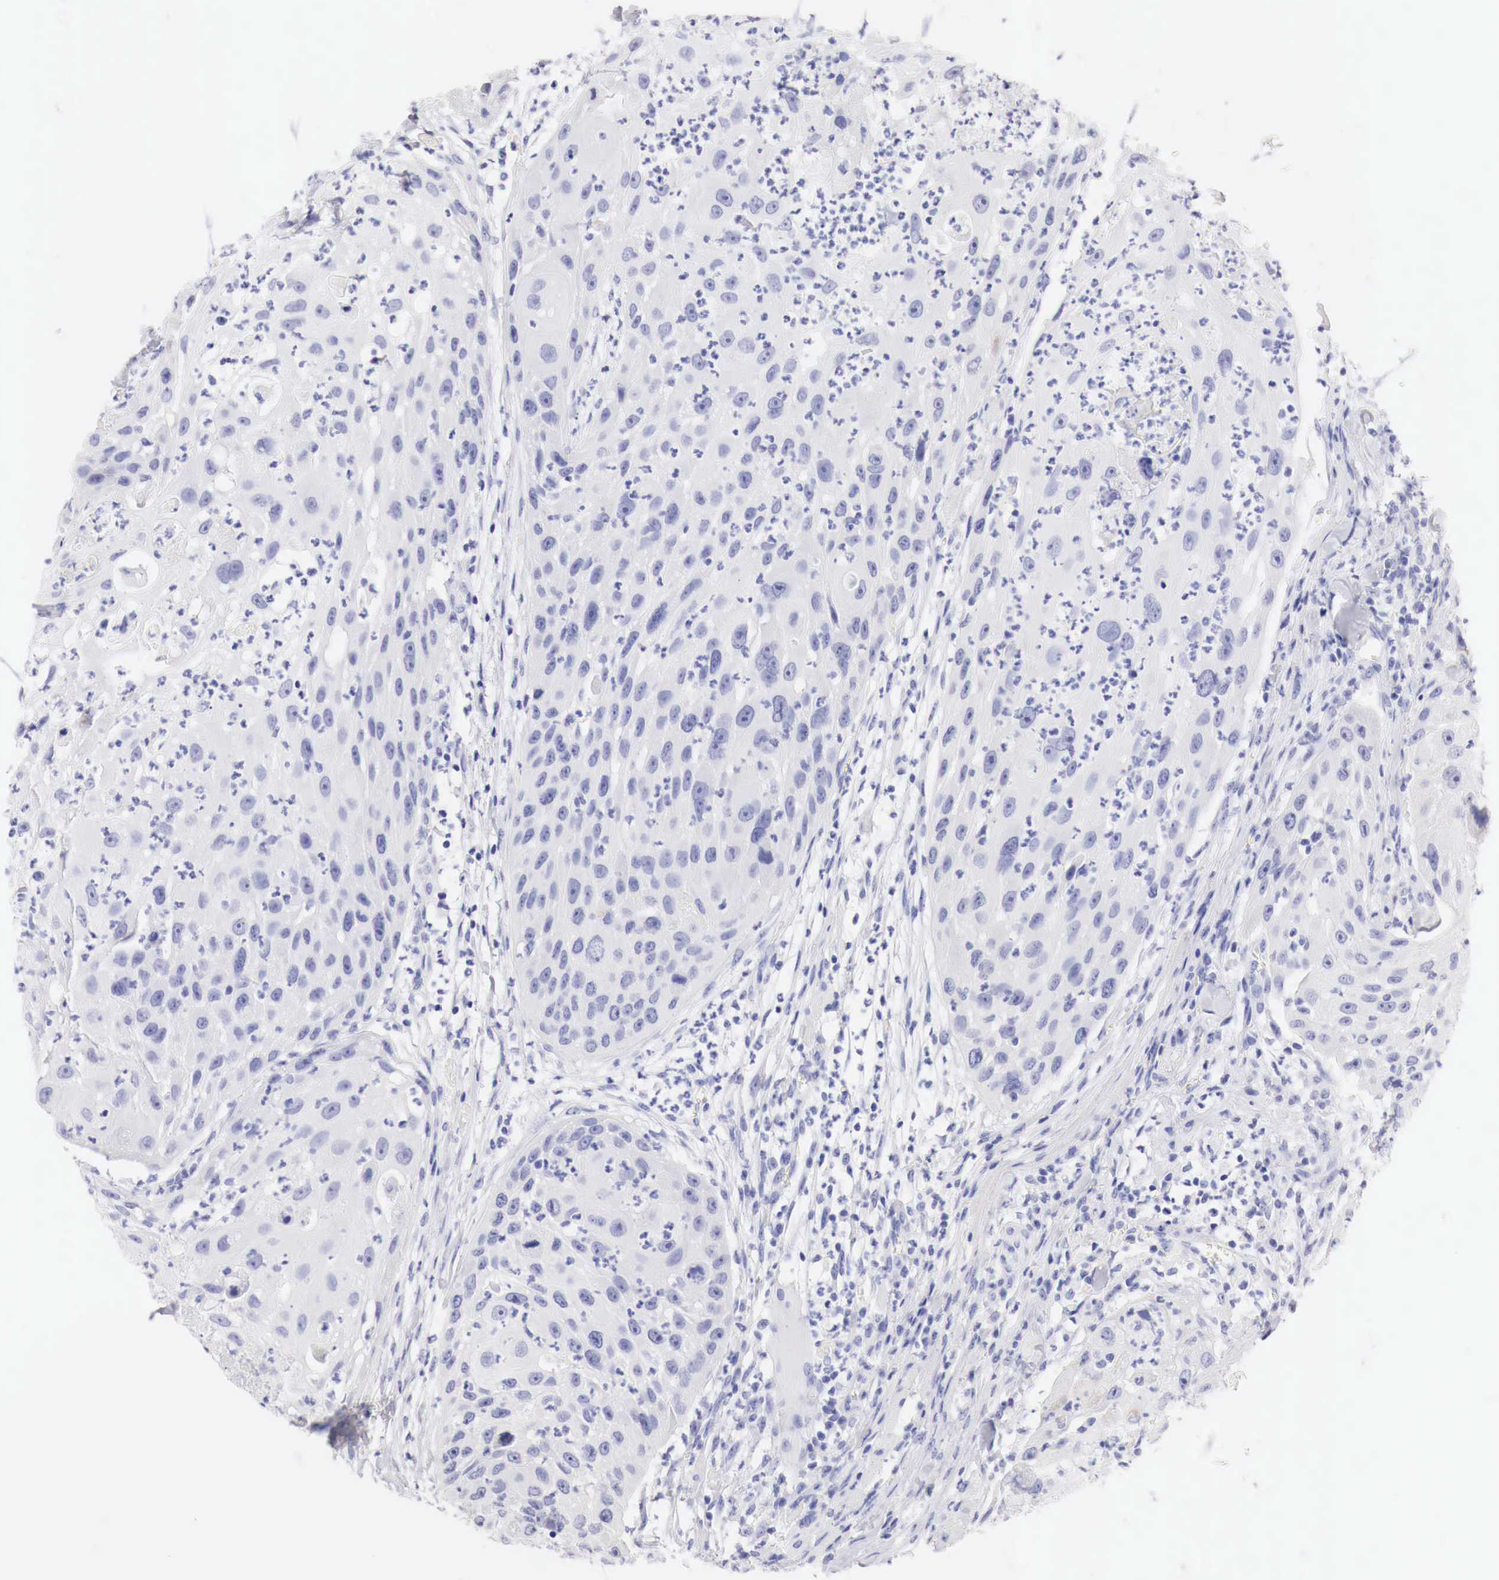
{"staining": {"intensity": "negative", "quantity": "none", "location": "none"}, "tissue": "head and neck cancer", "cell_type": "Tumor cells", "image_type": "cancer", "snomed": [{"axis": "morphology", "description": "Squamous cell carcinoma, NOS"}, {"axis": "topography", "description": "Head-Neck"}], "caption": "High magnification brightfield microscopy of head and neck squamous cell carcinoma stained with DAB (brown) and counterstained with hematoxylin (blue): tumor cells show no significant expression.", "gene": "TYR", "patient": {"sex": "male", "age": 64}}